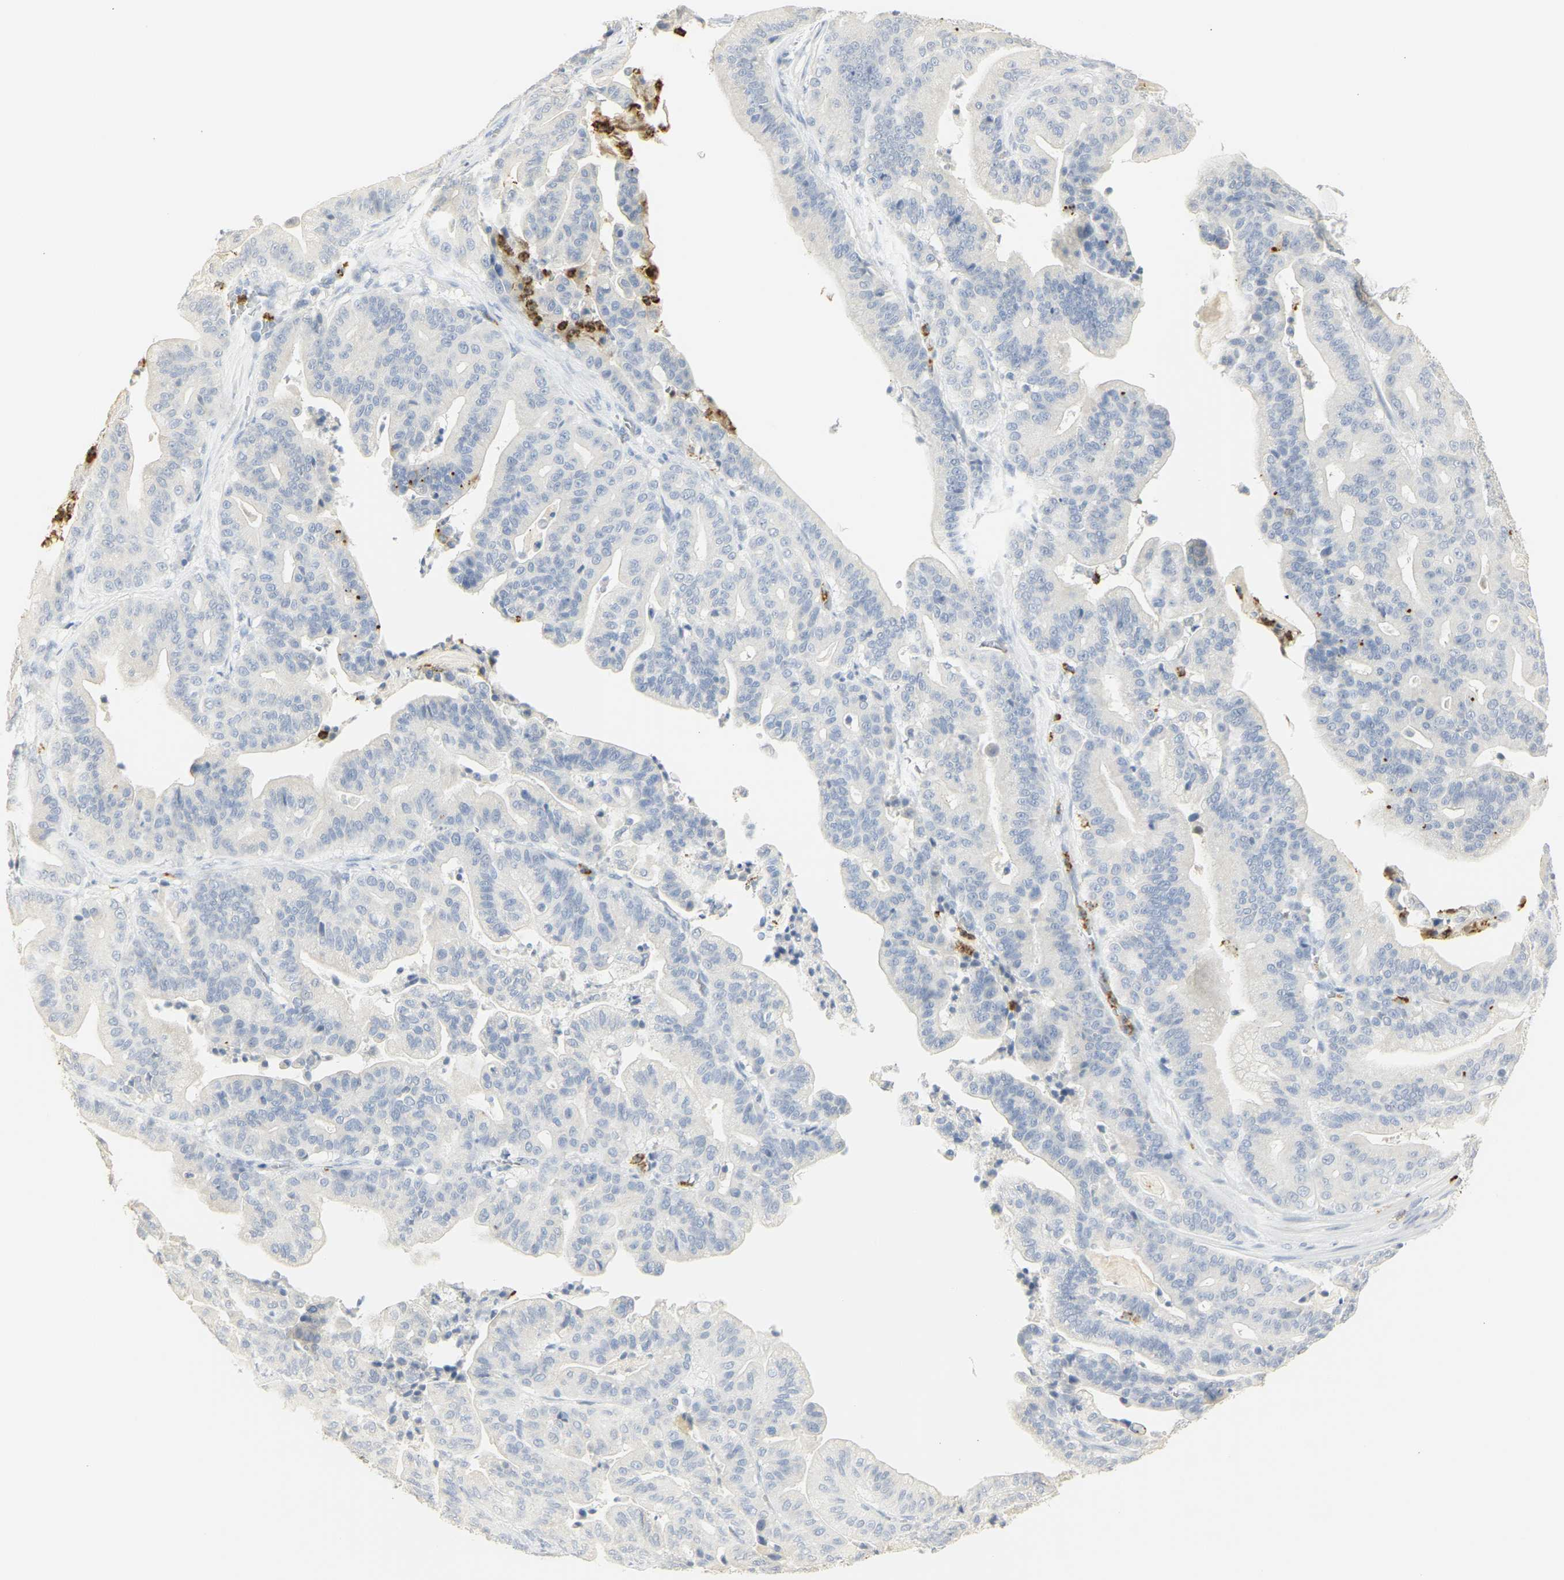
{"staining": {"intensity": "negative", "quantity": "none", "location": "none"}, "tissue": "pancreatic cancer", "cell_type": "Tumor cells", "image_type": "cancer", "snomed": [{"axis": "morphology", "description": "Adenocarcinoma, NOS"}, {"axis": "topography", "description": "Pancreas"}], "caption": "Tumor cells are negative for brown protein staining in pancreatic adenocarcinoma.", "gene": "MPO", "patient": {"sex": "male", "age": 63}}